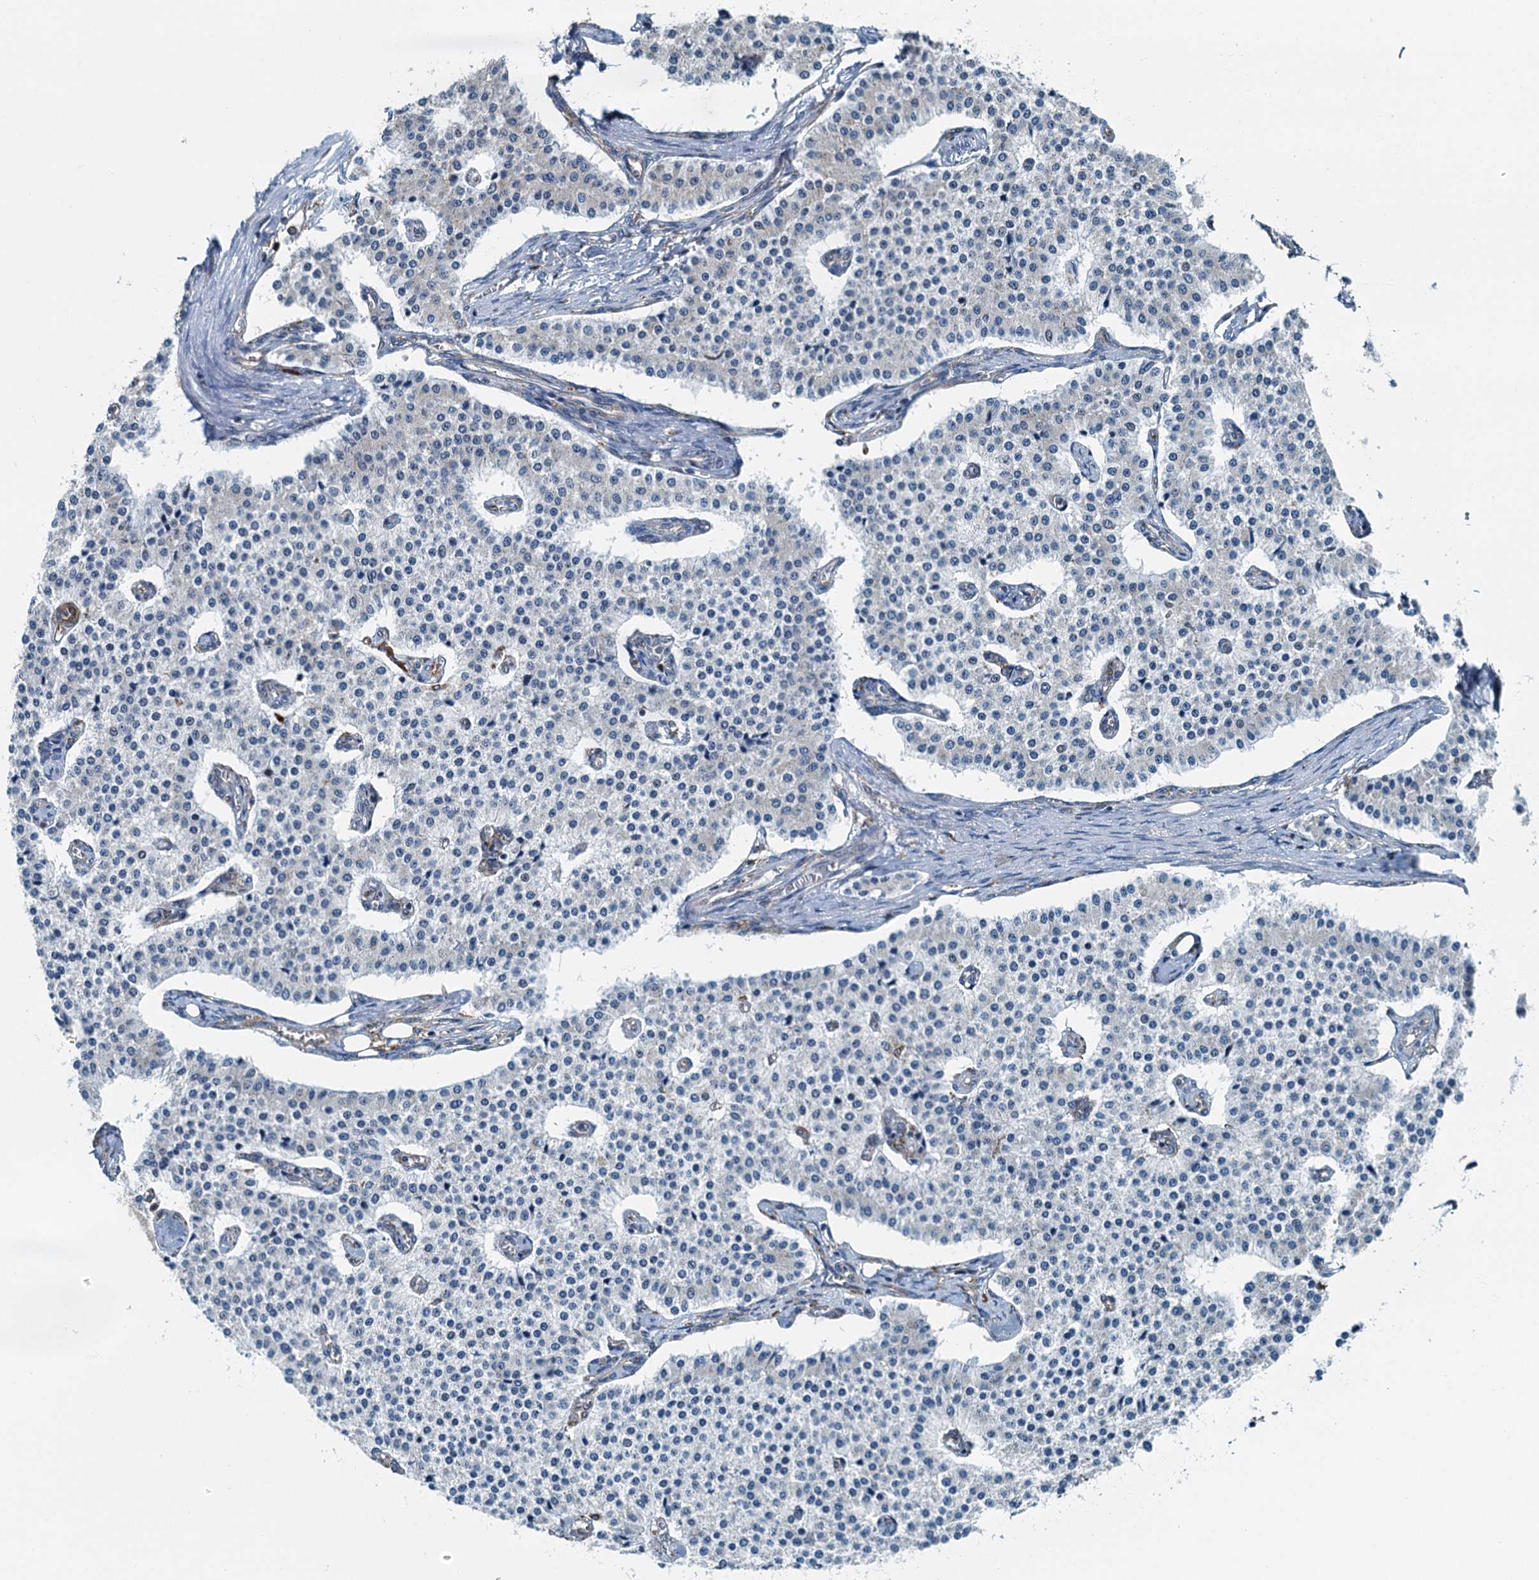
{"staining": {"intensity": "negative", "quantity": "none", "location": "none"}, "tissue": "carcinoid", "cell_type": "Tumor cells", "image_type": "cancer", "snomed": [{"axis": "morphology", "description": "Carcinoid, malignant, NOS"}, {"axis": "topography", "description": "Colon"}], "caption": "DAB (3,3'-diaminobenzidine) immunohistochemical staining of carcinoid reveals no significant positivity in tumor cells. (Brightfield microscopy of DAB (3,3'-diaminobenzidine) immunohistochemistry at high magnification).", "gene": "TAMALIN", "patient": {"sex": "female", "age": 52}}